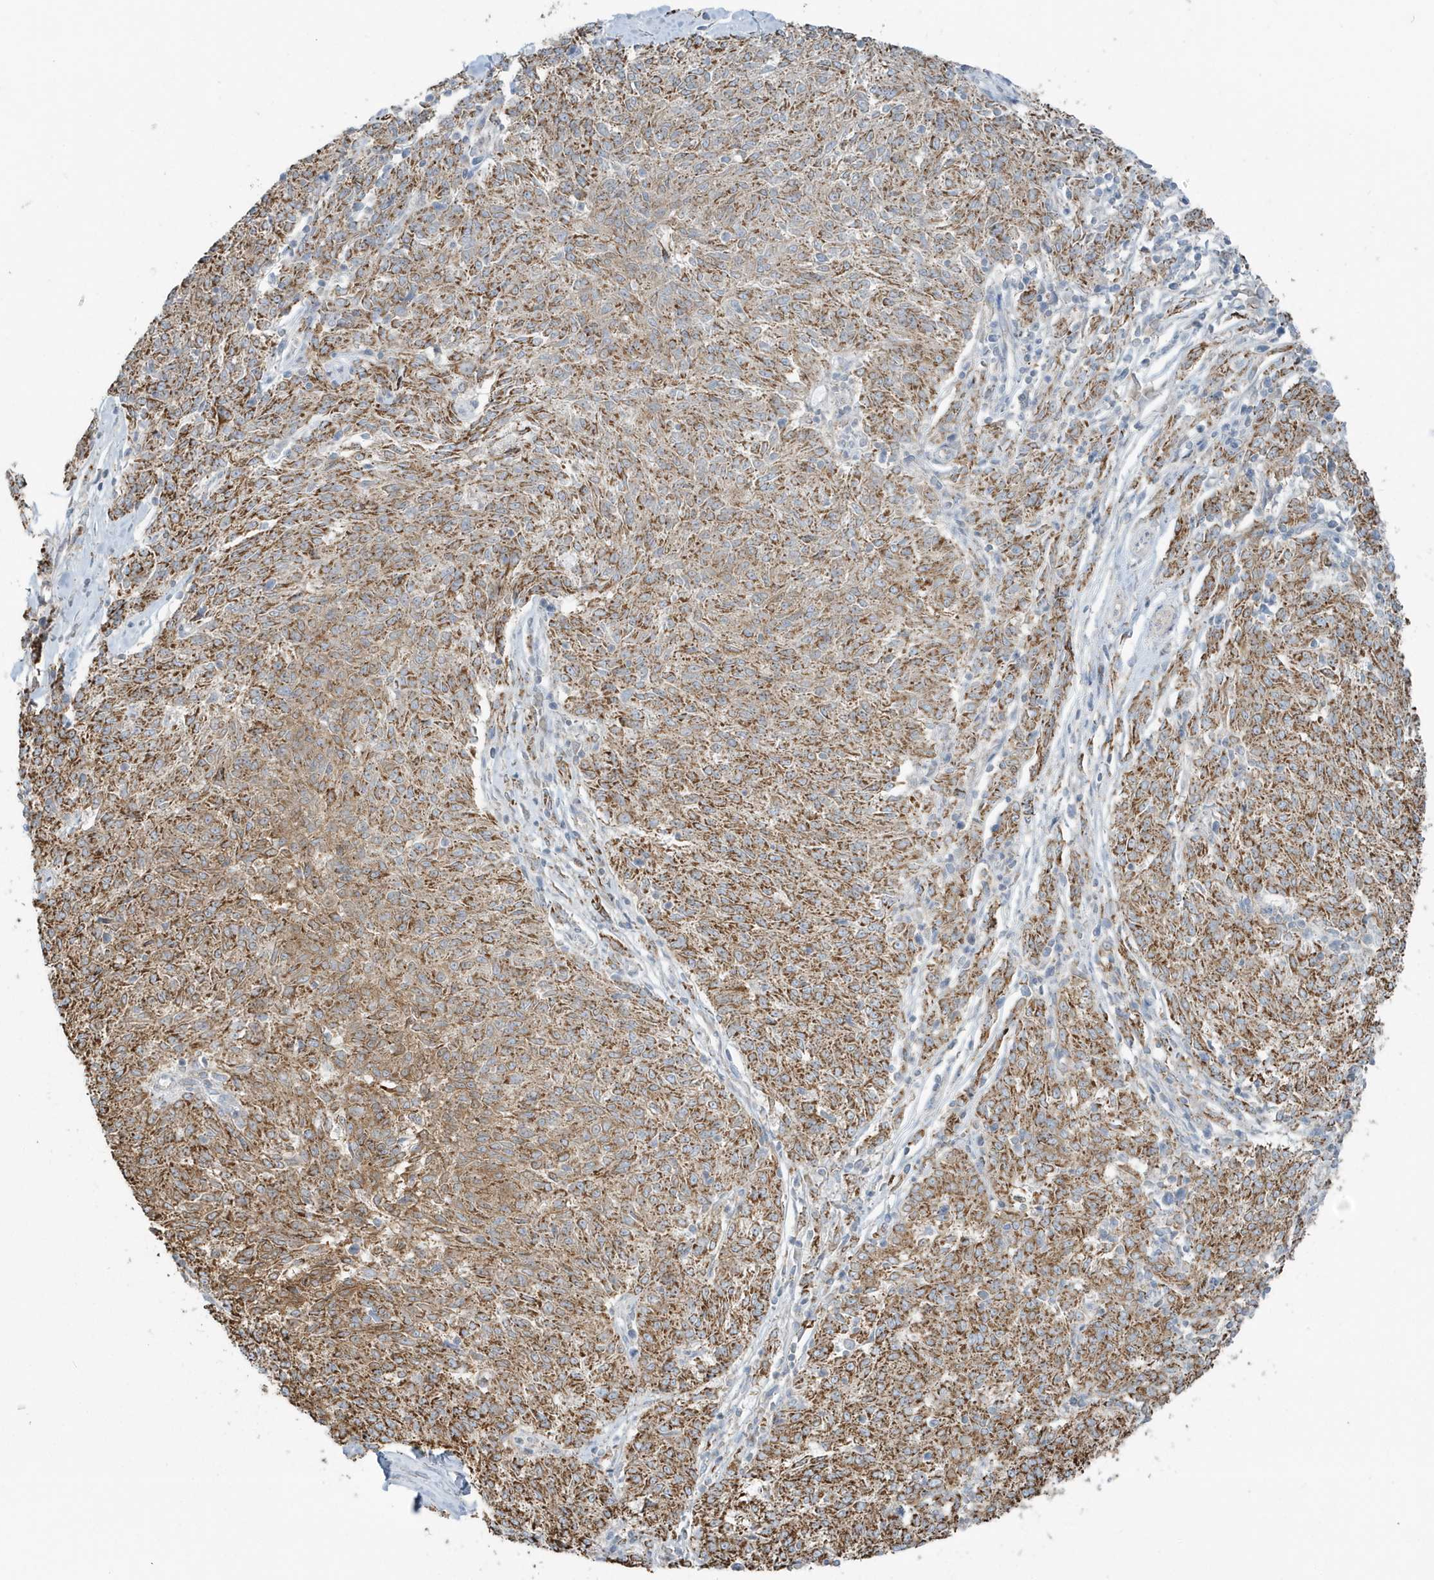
{"staining": {"intensity": "moderate", "quantity": ">75%", "location": "cytoplasmic/membranous"}, "tissue": "melanoma", "cell_type": "Tumor cells", "image_type": "cancer", "snomed": [{"axis": "morphology", "description": "Malignant melanoma, NOS"}, {"axis": "topography", "description": "Skin"}], "caption": "Melanoma tissue exhibits moderate cytoplasmic/membranous staining in approximately >75% of tumor cells The protein is shown in brown color, while the nuclei are stained blue.", "gene": "RAB11FIP3", "patient": {"sex": "female", "age": 72}}